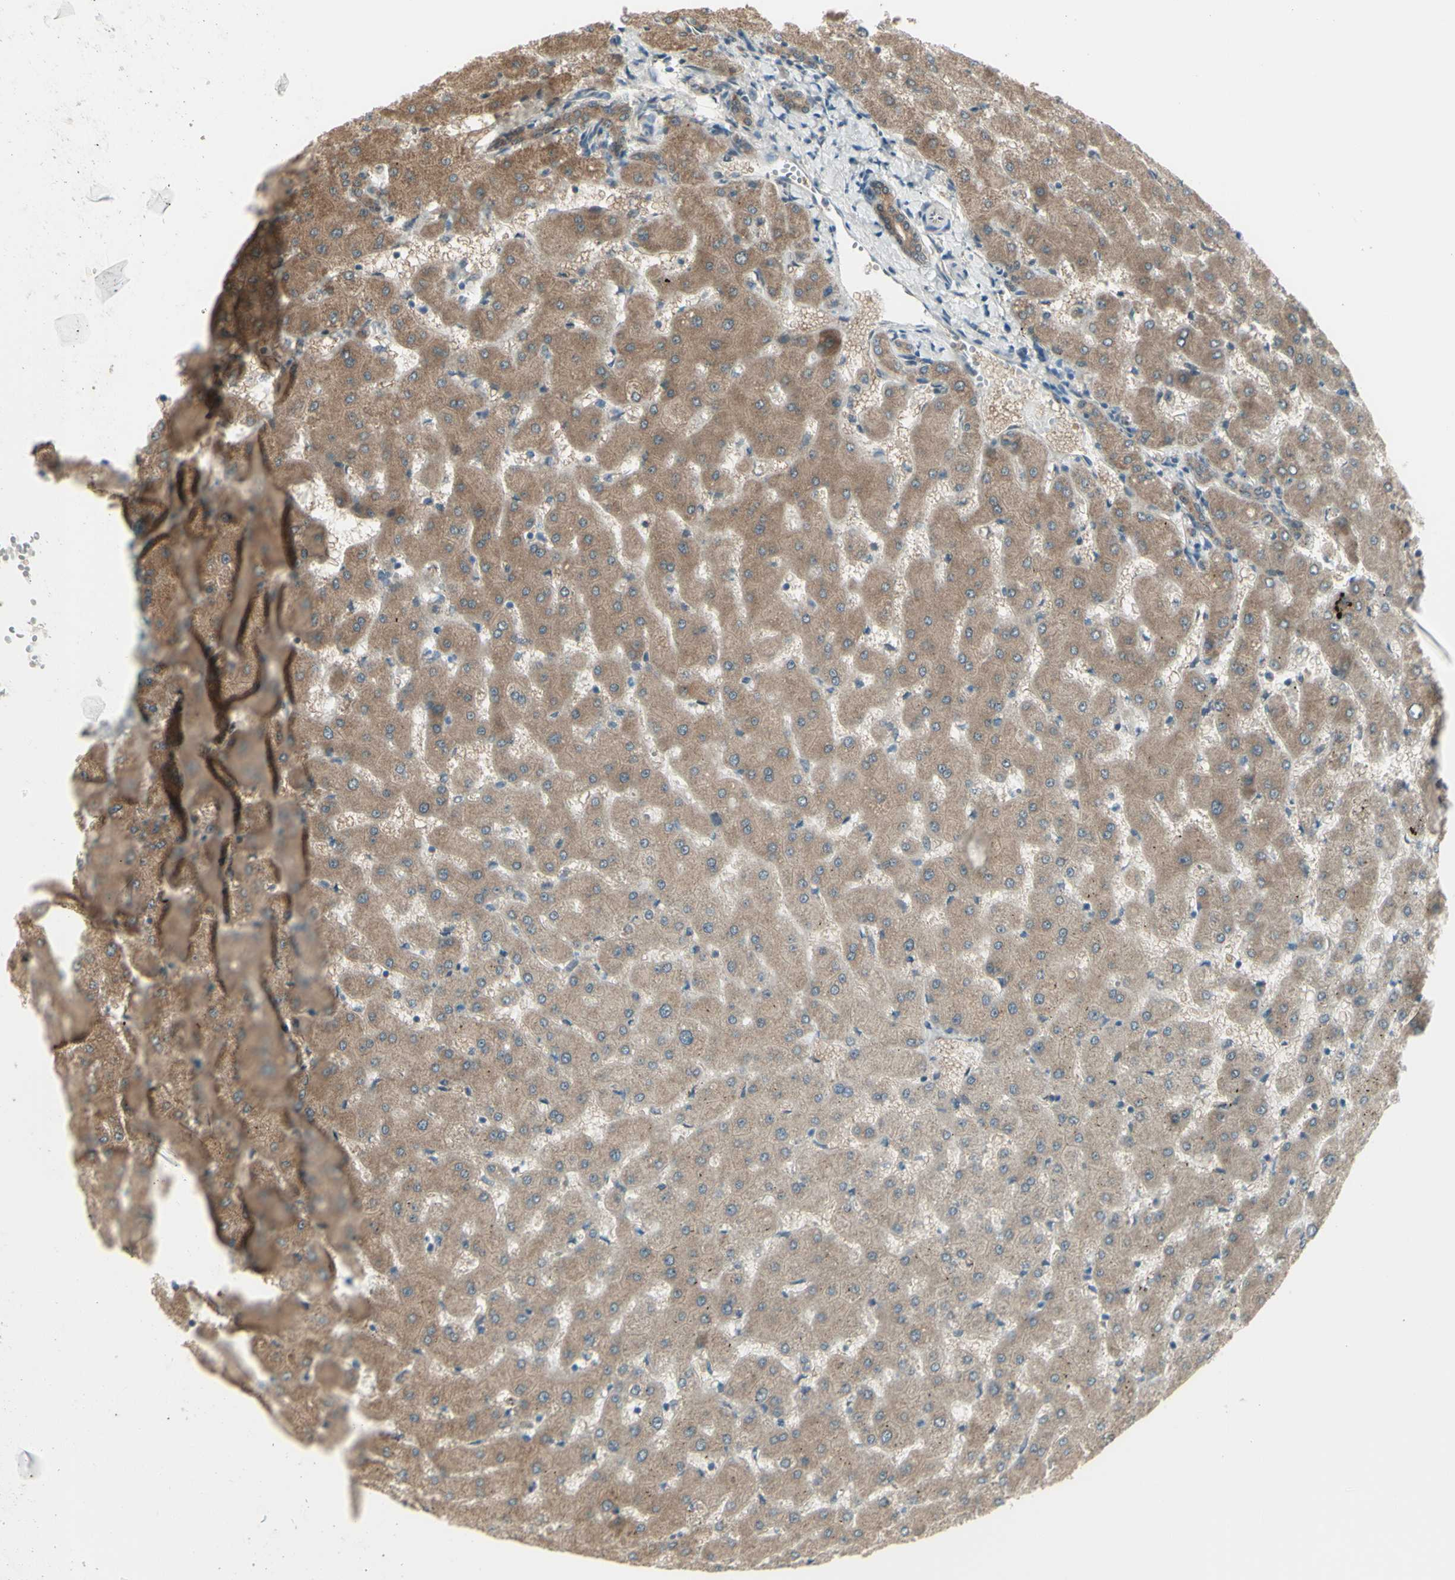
{"staining": {"intensity": "weak", "quantity": ">75%", "location": "cytoplasmic/membranous"}, "tissue": "liver", "cell_type": "Cholangiocytes", "image_type": "normal", "snomed": [{"axis": "morphology", "description": "Normal tissue, NOS"}, {"axis": "topography", "description": "Liver"}], "caption": "This is an image of IHC staining of unremarkable liver, which shows weak positivity in the cytoplasmic/membranous of cholangiocytes.", "gene": "NAXD", "patient": {"sex": "female", "age": 63}}